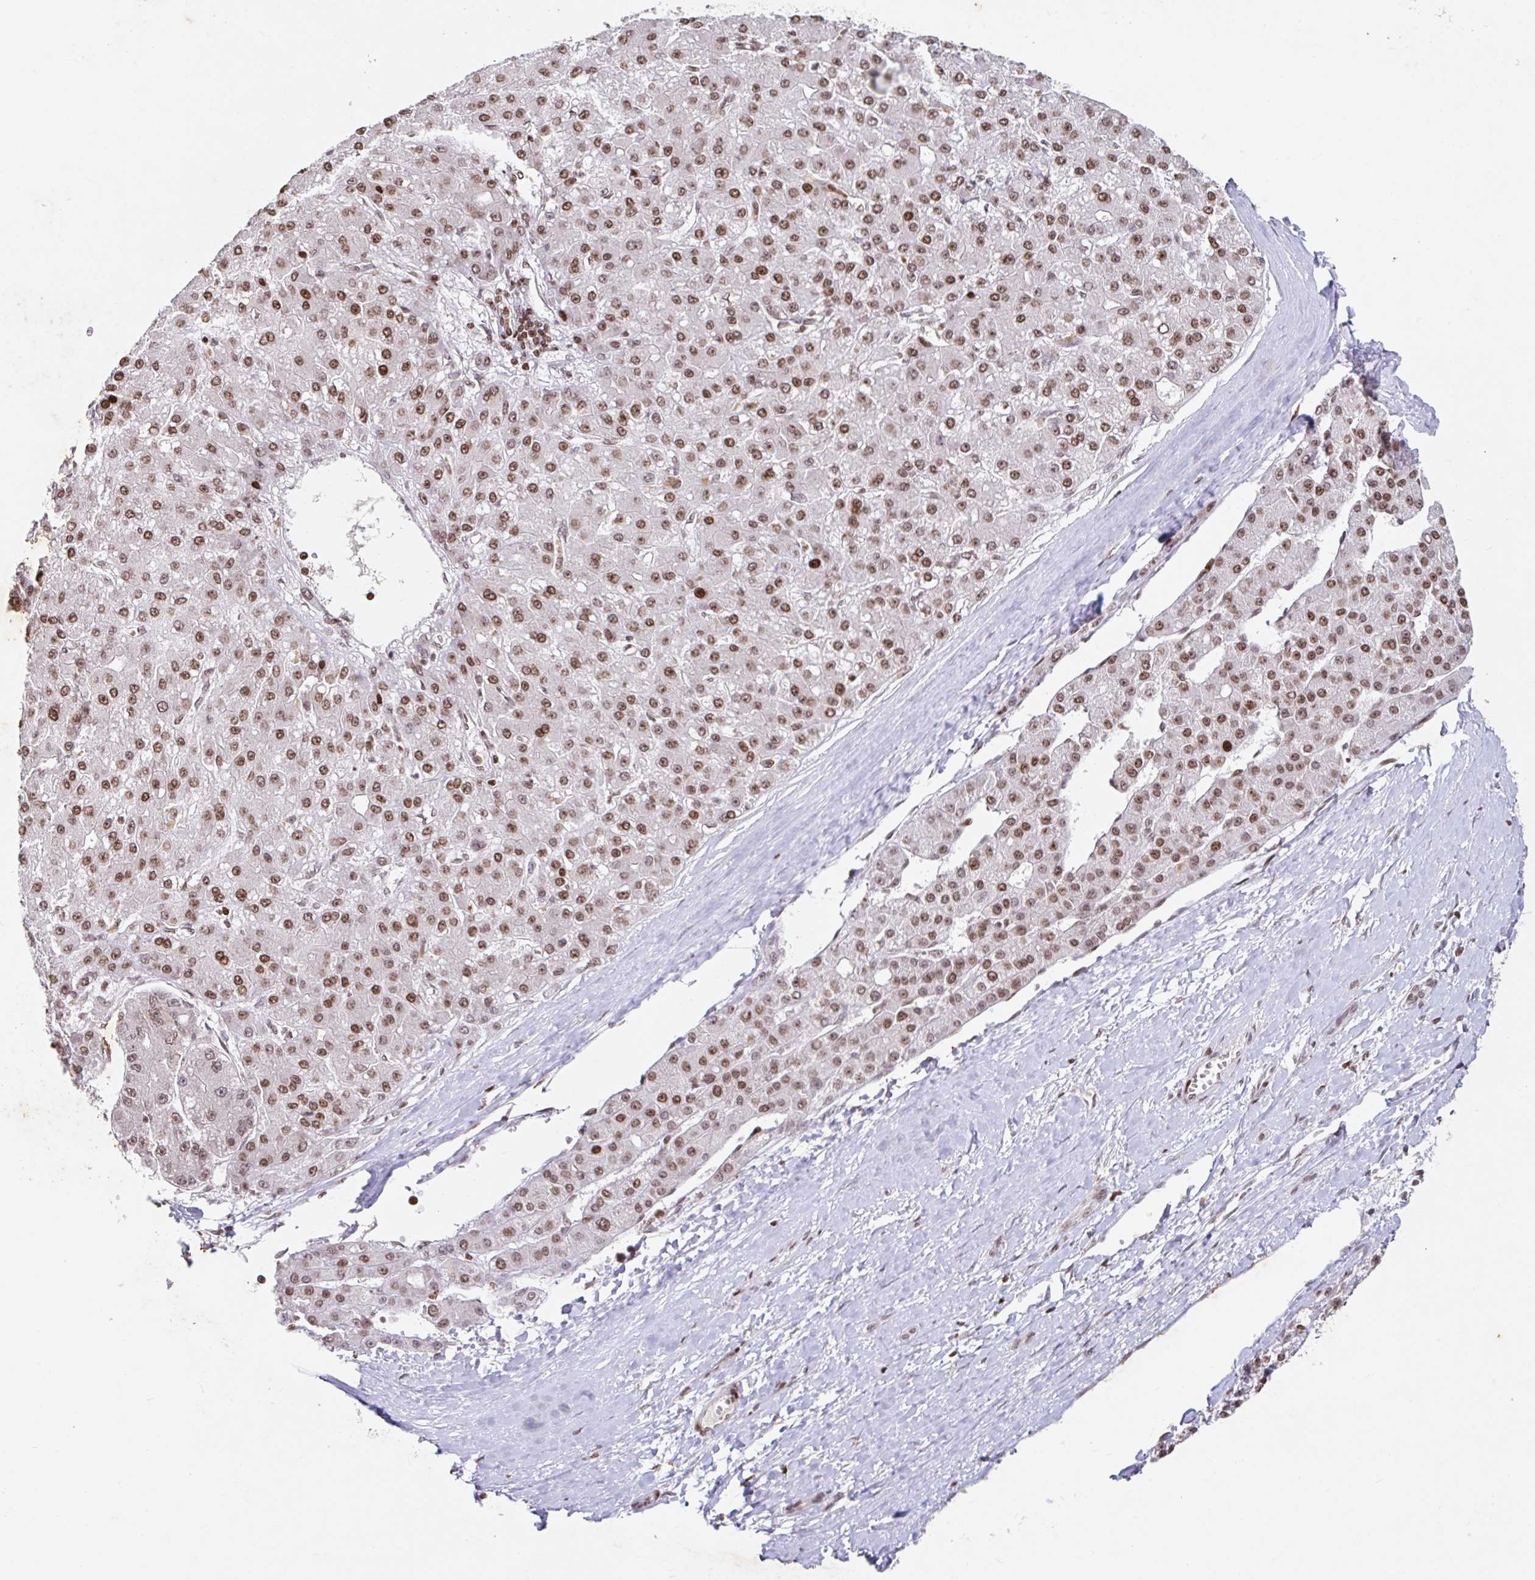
{"staining": {"intensity": "moderate", "quantity": ">75%", "location": "nuclear"}, "tissue": "liver cancer", "cell_type": "Tumor cells", "image_type": "cancer", "snomed": [{"axis": "morphology", "description": "Carcinoma, Hepatocellular, NOS"}, {"axis": "topography", "description": "Liver"}], "caption": "Approximately >75% of tumor cells in liver cancer exhibit moderate nuclear protein staining as visualized by brown immunohistochemical staining.", "gene": "C19orf53", "patient": {"sex": "male", "age": 67}}